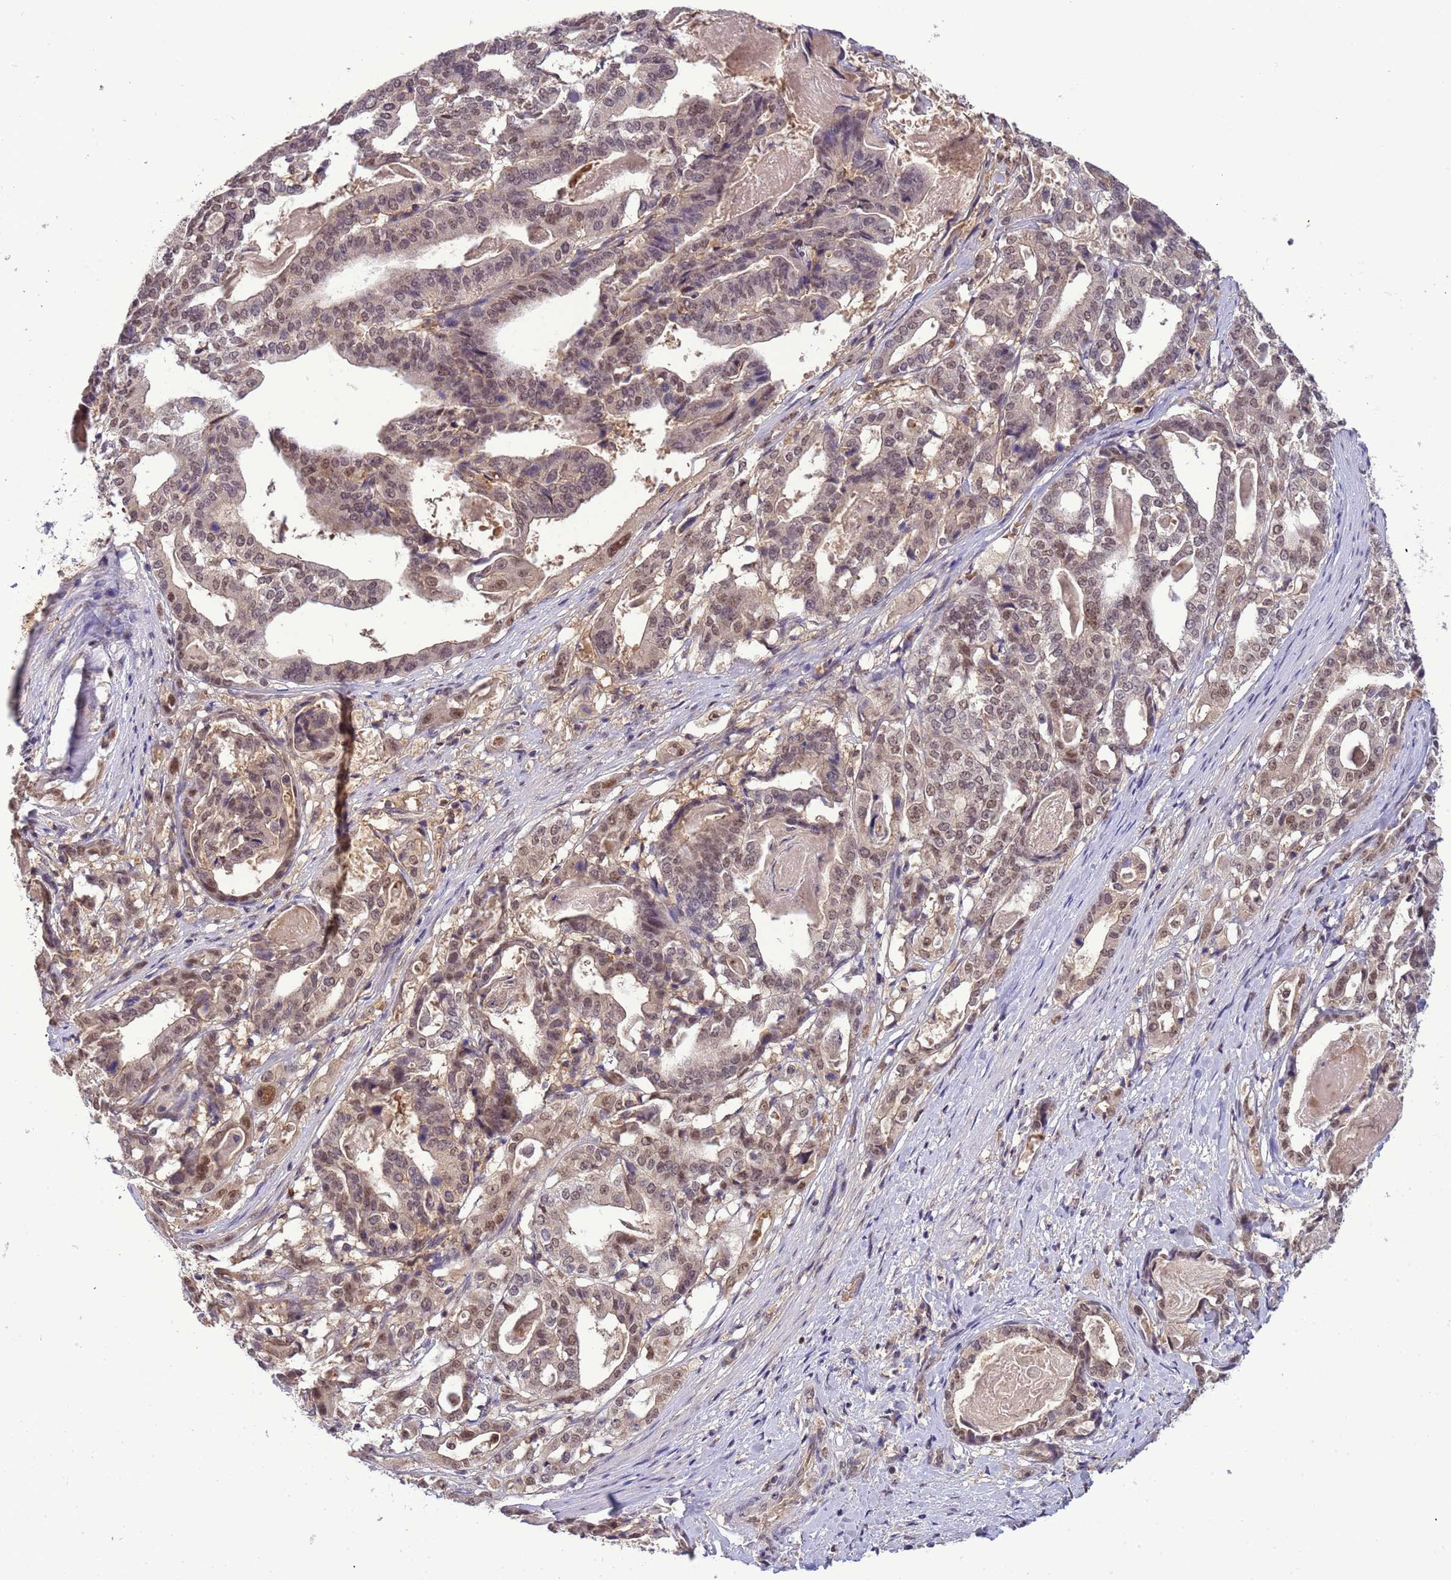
{"staining": {"intensity": "moderate", "quantity": "25%-75%", "location": "nuclear"}, "tissue": "stomach cancer", "cell_type": "Tumor cells", "image_type": "cancer", "snomed": [{"axis": "morphology", "description": "Adenocarcinoma, NOS"}, {"axis": "topography", "description": "Stomach"}], "caption": "Protein staining by immunohistochemistry (IHC) displays moderate nuclear staining in about 25%-75% of tumor cells in stomach adenocarcinoma.", "gene": "CD53", "patient": {"sex": "male", "age": 48}}